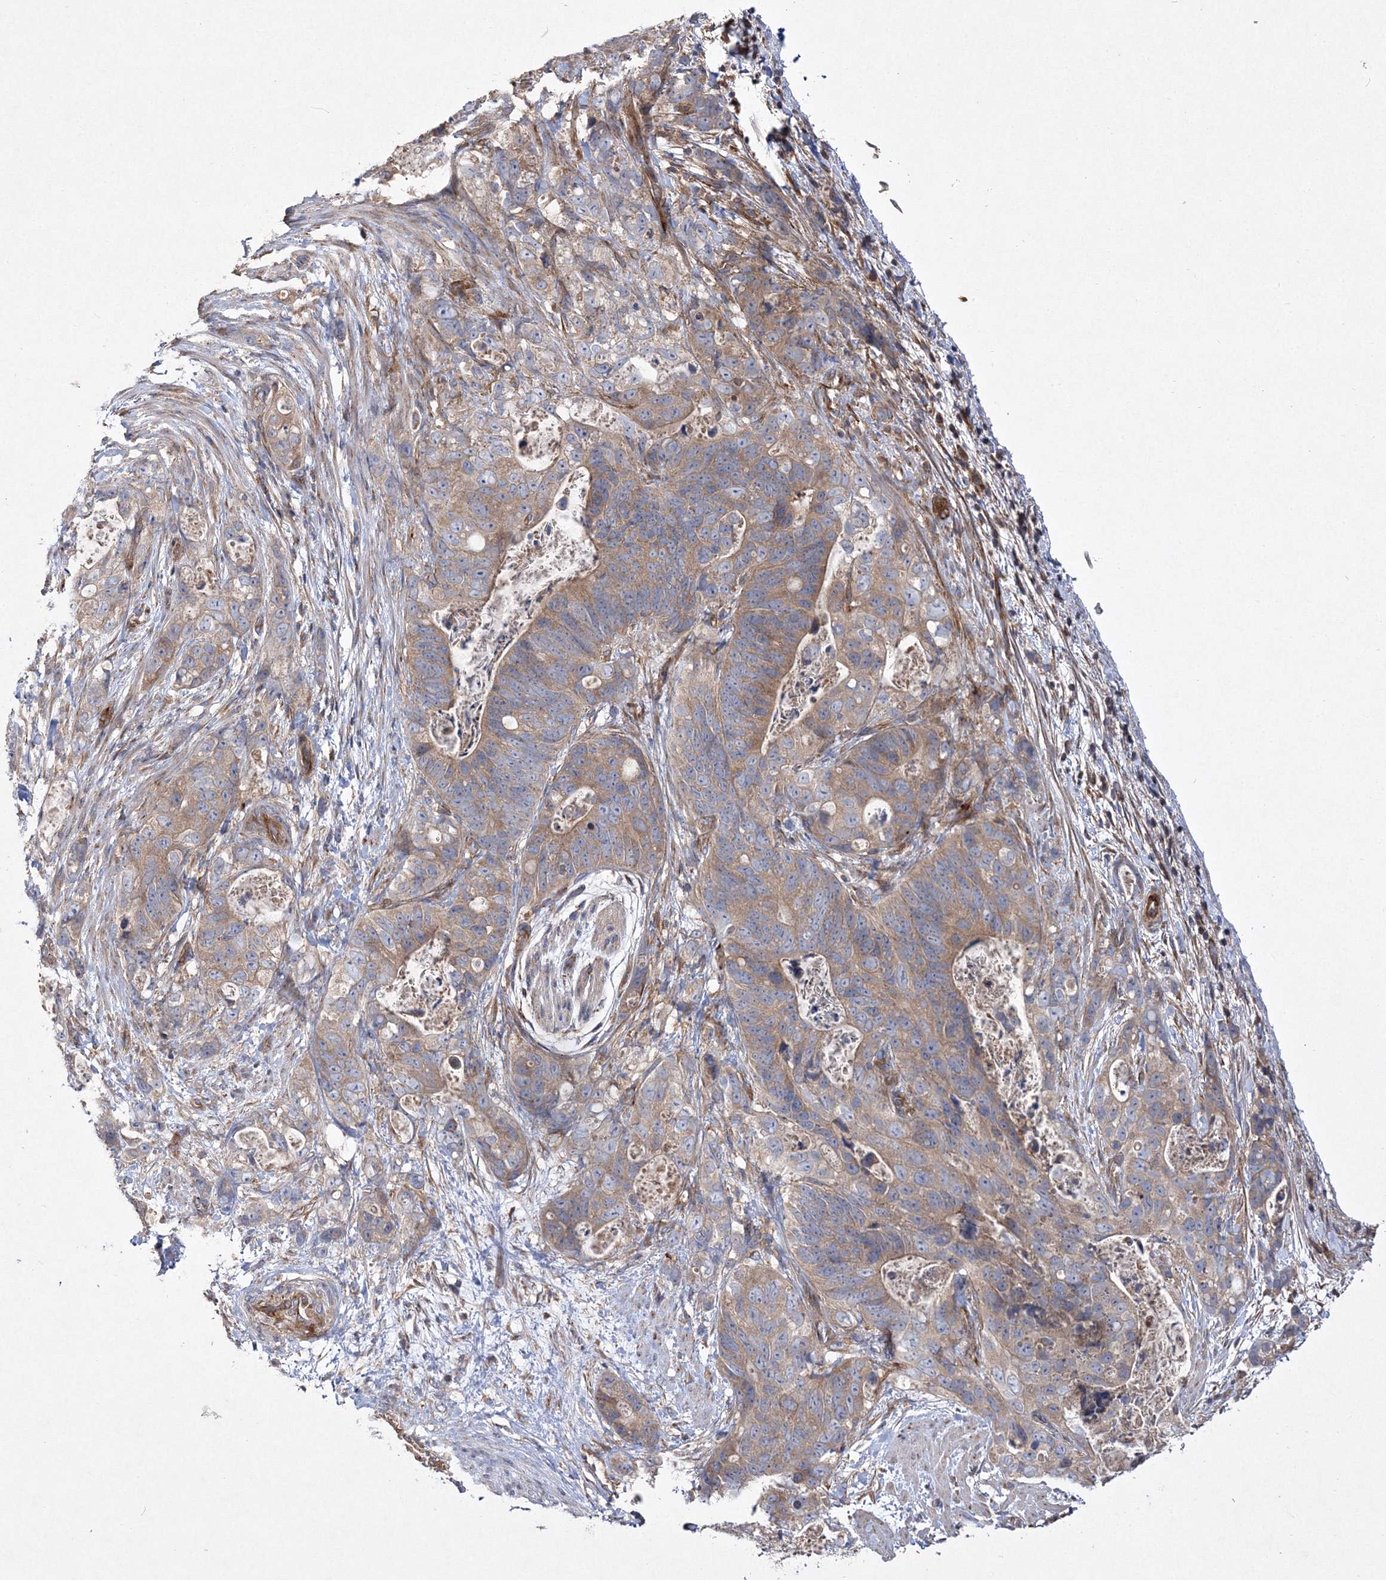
{"staining": {"intensity": "moderate", "quantity": ">75%", "location": "cytoplasmic/membranous"}, "tissue": "stomach cancer", "cell_type": "Tumor cells", "image_type": "cancer", "snomed": [{"axis": "morphology", "description": "Normal tissue, NOS"}, {"axis": "morphology", "description": "Adenocarcinoma, NOS"}, {"axis": "topography", "description": "Stomach"}], "caption": "Stomach cancer (adenocarcinoma) tissue reveals moderate cytoplasmic/membranous staining in about >75% of tumor cells", "gene": "DNAJC13", "patient": {"sex": "female", "age": 89}}